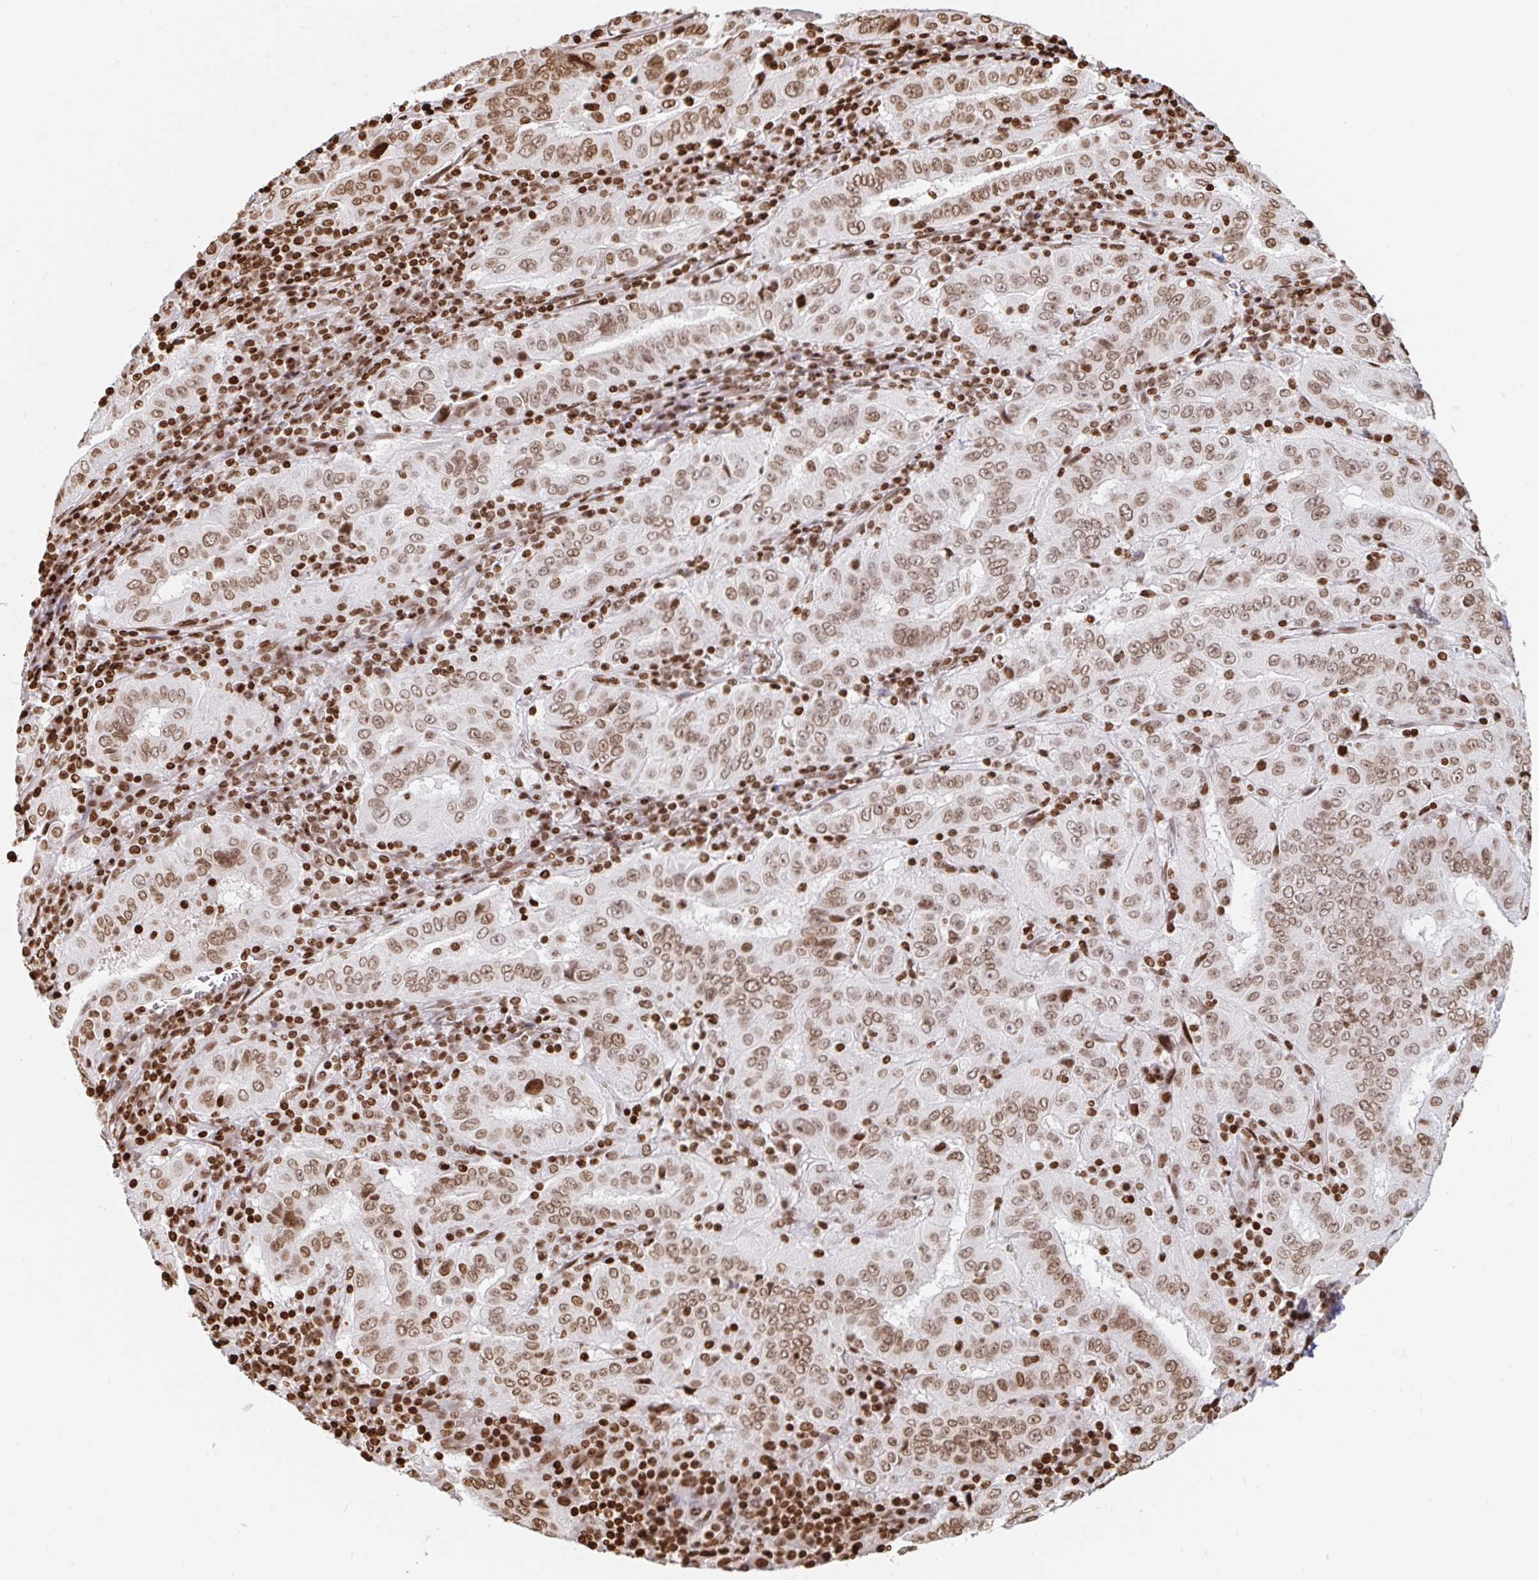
{"staining": {"intensity": "moderate", "quantity": ">75%", "location": "nuclear"}, "tissue": "pancreatic cancer", "cell_type": "Tumor cells", "image_type": "cancer", "snomed": [{"axis": "morphology", "description": "Adenocarcinoma, NOS"}, {"axis": "topography", "description": "Pancreas"}], "caption": "DAB (3,3'-diaminobenzidine) immunohistochemical staining of pancreatic adenocarcinoma displays moderate nuclear protein expression in approximately >75% of tumor cells.", "gene": "H2BC5", "patient": {"sex": "male", "age": 63}}